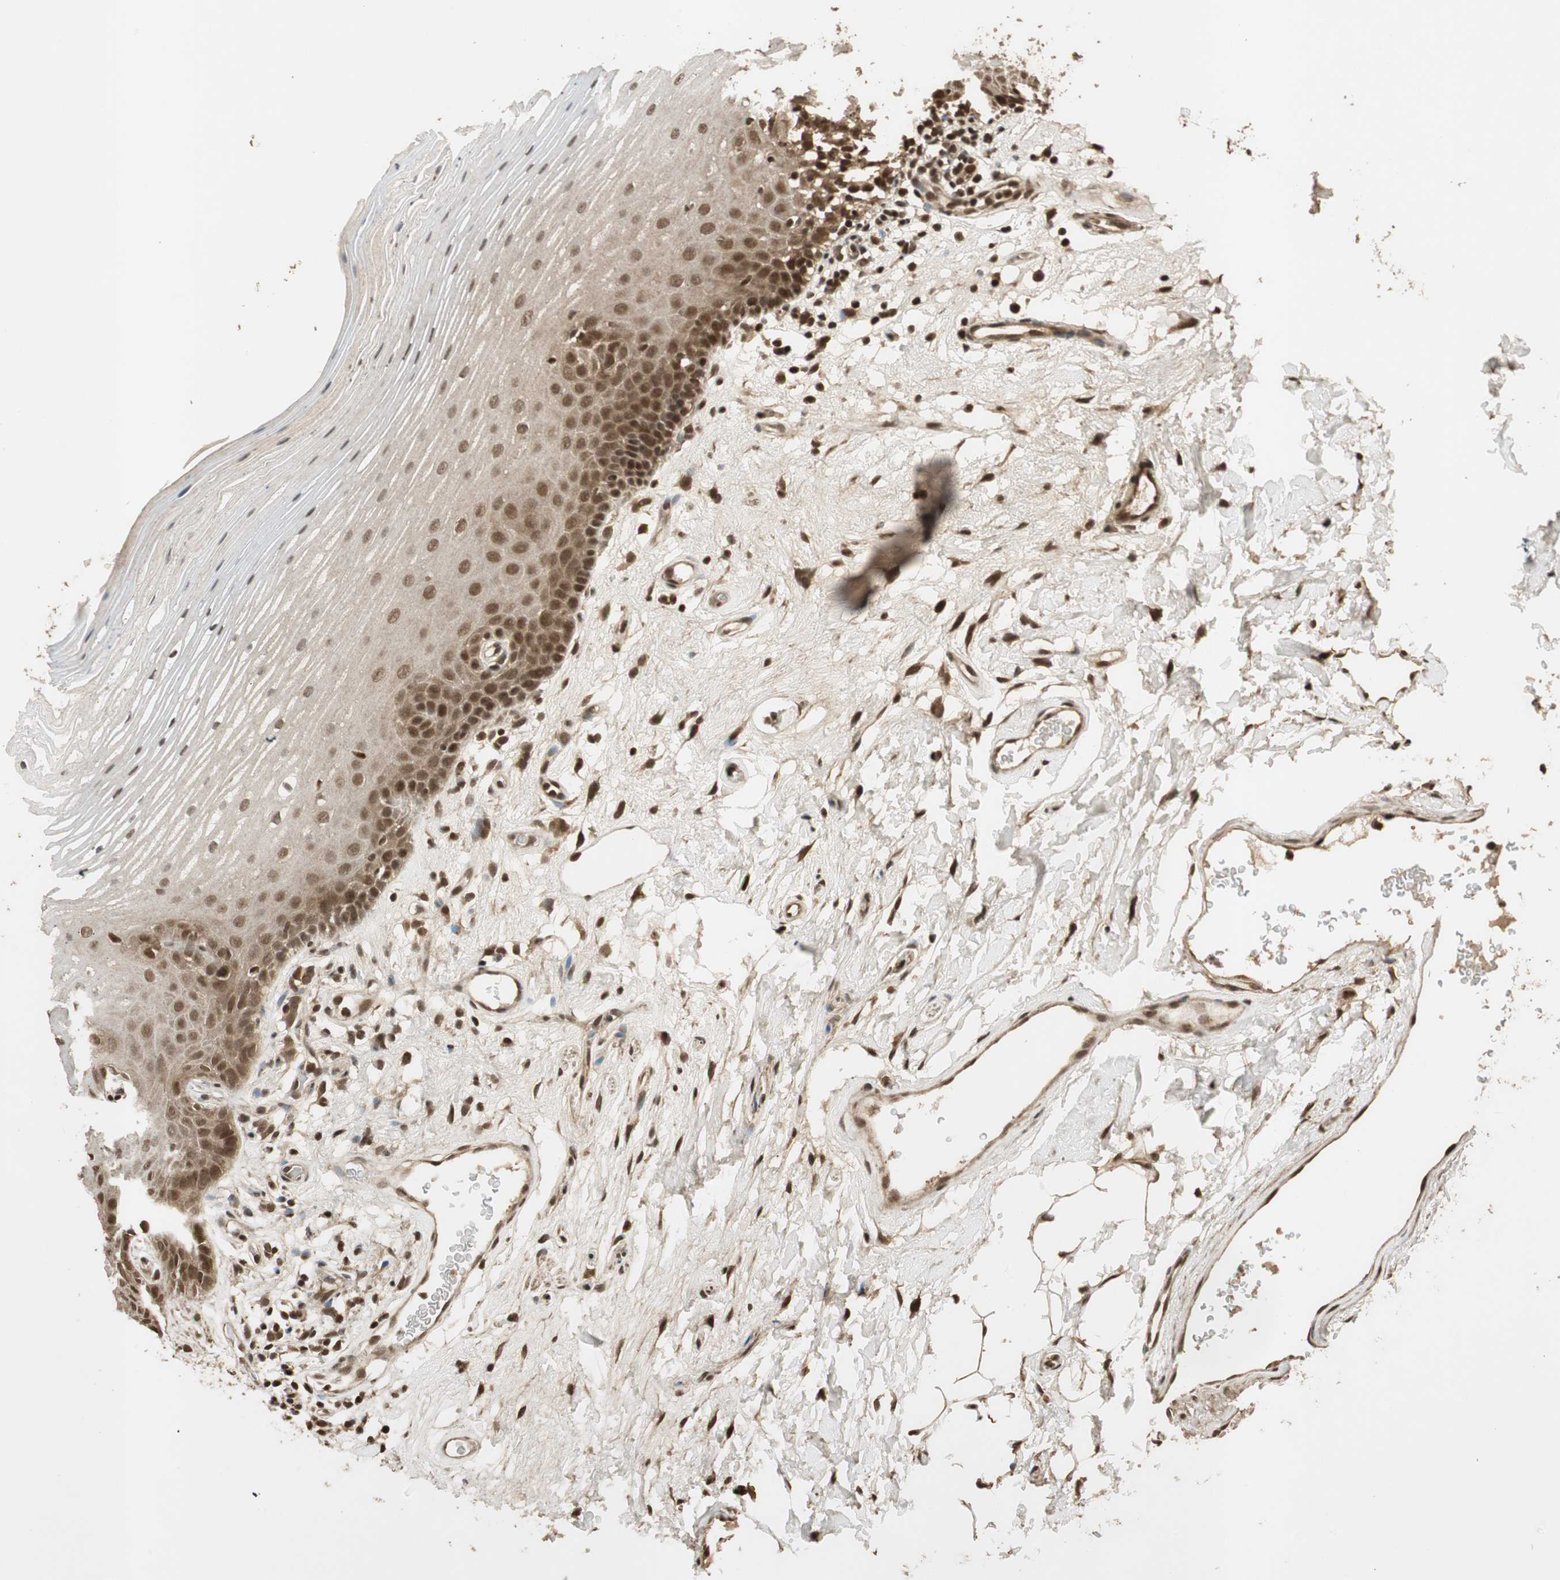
{"staining": {"intensity": "moderate", "quantity": ">75%", "location": "cytoplasmic/membranous,nuclear"}, "tissue": "oral mucosa", "cell_type": "Squamous epithelial cells", "image_type": "normal", "snomed": [{"axis": "morphology", "description": "Normal tissue, NOS"}, {"axis": "morphology", "description": "Squamous cell carcinoma, NOS"}, {"axis": "topography", "description": "Skeletal muscle"}, {"axis": "topography", "description": "Oral tissue"}], "caption": "This is a histology image of immunohistochemistry (IHC) staining of benign oral mucosa, which shows moderate positivity in the cytoplasmic/membranous,nuclear of squamous epithelial cells.", "gene": "RPA3", "patient": {"sex": "male", "age": 71}}